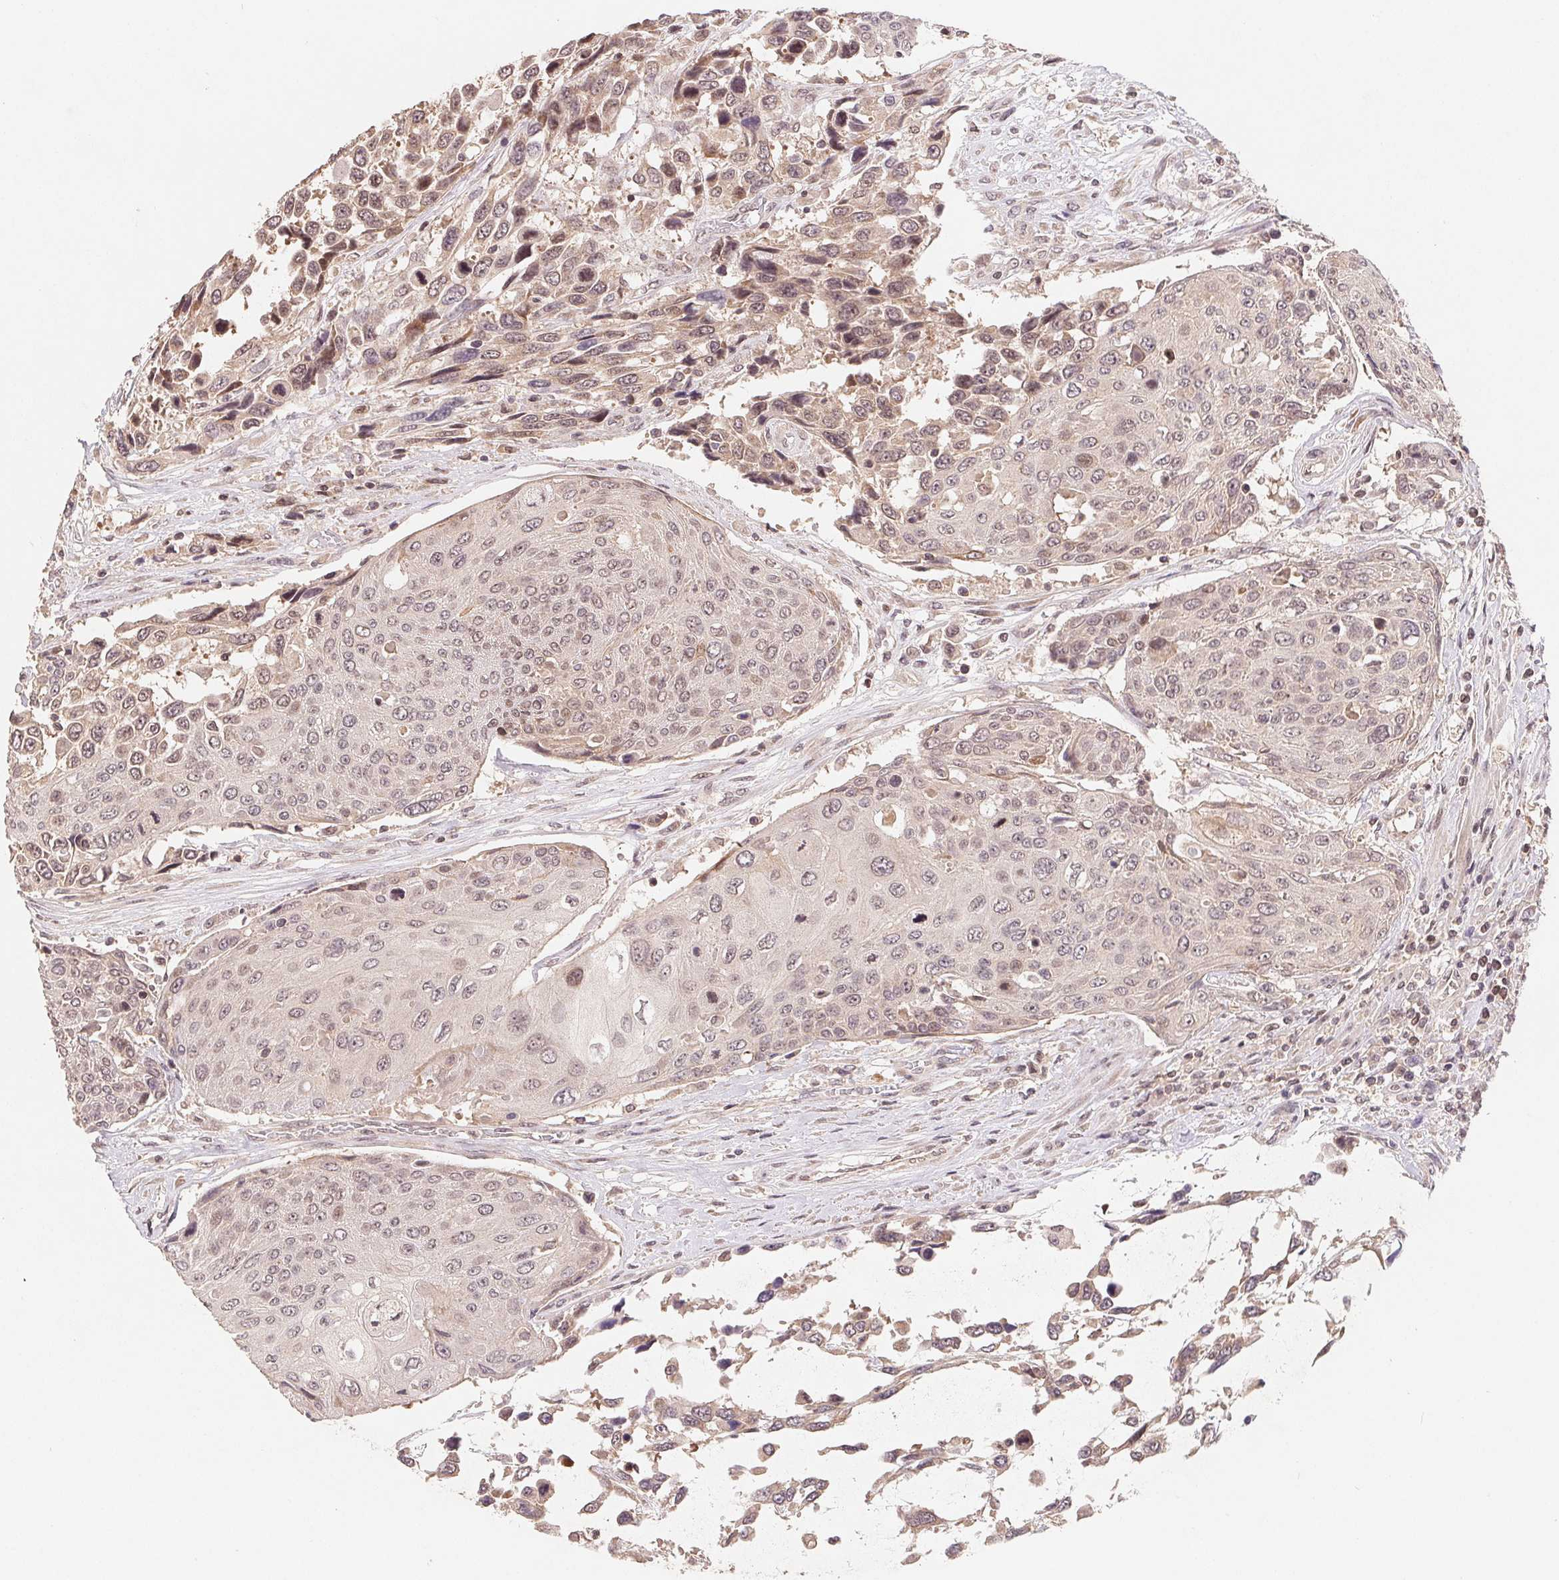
{"staining": {"intensity": "negative", "quantity": "none", "location": "none"}, "tissue": "urothelial cancer", "cell_type": "Tumor cells", "image_type": "cancer", "snomed": [{"axis": "morphology", "description": "Urothelial carcinoma, High grade"}, {"axis": "topography", "description": "Urinary bladder"}], "caption": "Protein analysis of urothelial cancer exhibits no significant expression in tumor cells. (Brightfield microscopy of DAB IHC at high magnification).", "gene": "HMGN3", "patient": {"sex": "female", "age": 70}}